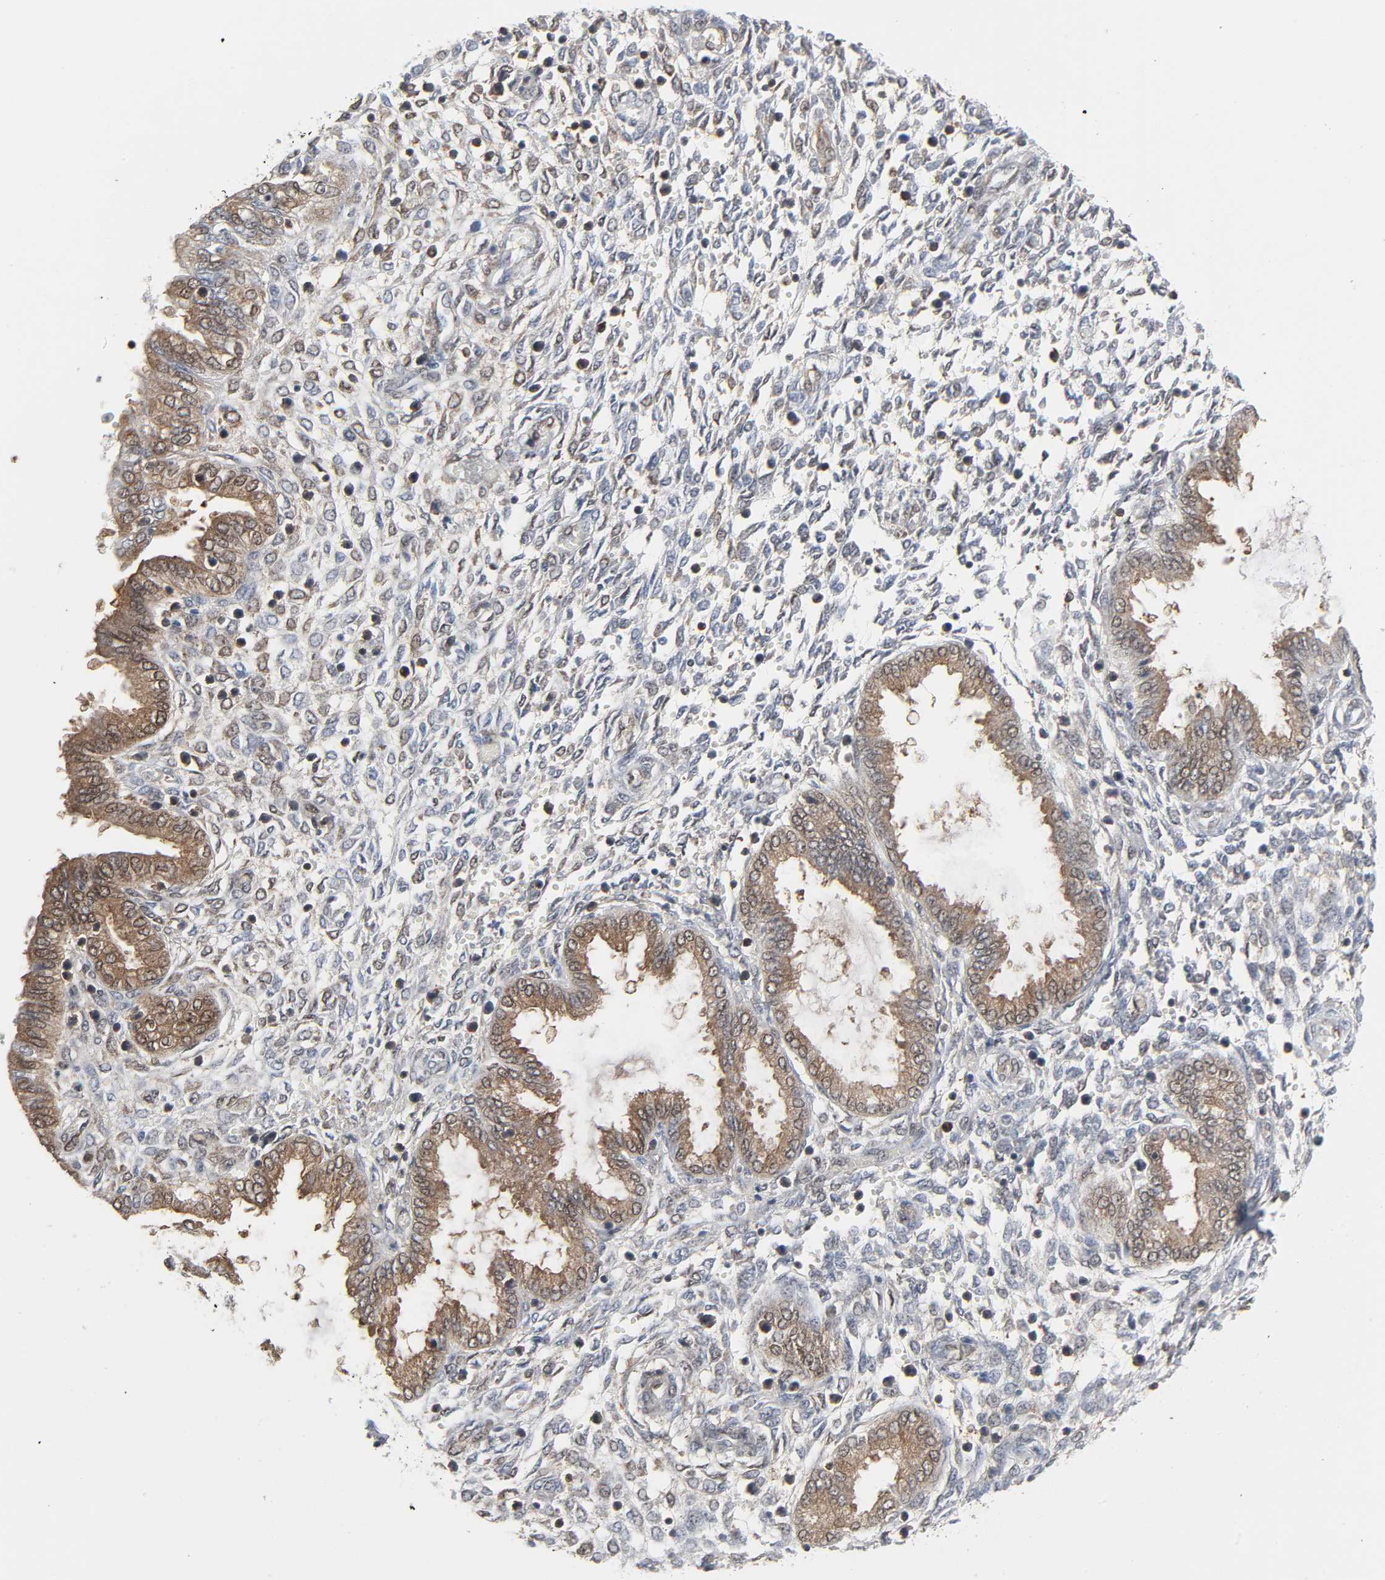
{"staining": {"intensity": "strong", "quantity": ">75%", "location": "cytoplasmic/membranous"}, "tissue": "endometrium", "cell_type": "Cells in endometrial stroma", "image_type": "normal", "snomed": [{"axis": "morphology", "description": "Normal tissue, NOS"}, {"axis": "topography", "description": "Endometrium"}], "caption": "Human endometrium stained with a brown dye exhibits strong cytoplasmic/membranous positive positivity in about >75% of cells in endometrial stroma.", "gene": "GSK3A", "patient": {"sex": "female", "age": 33}}